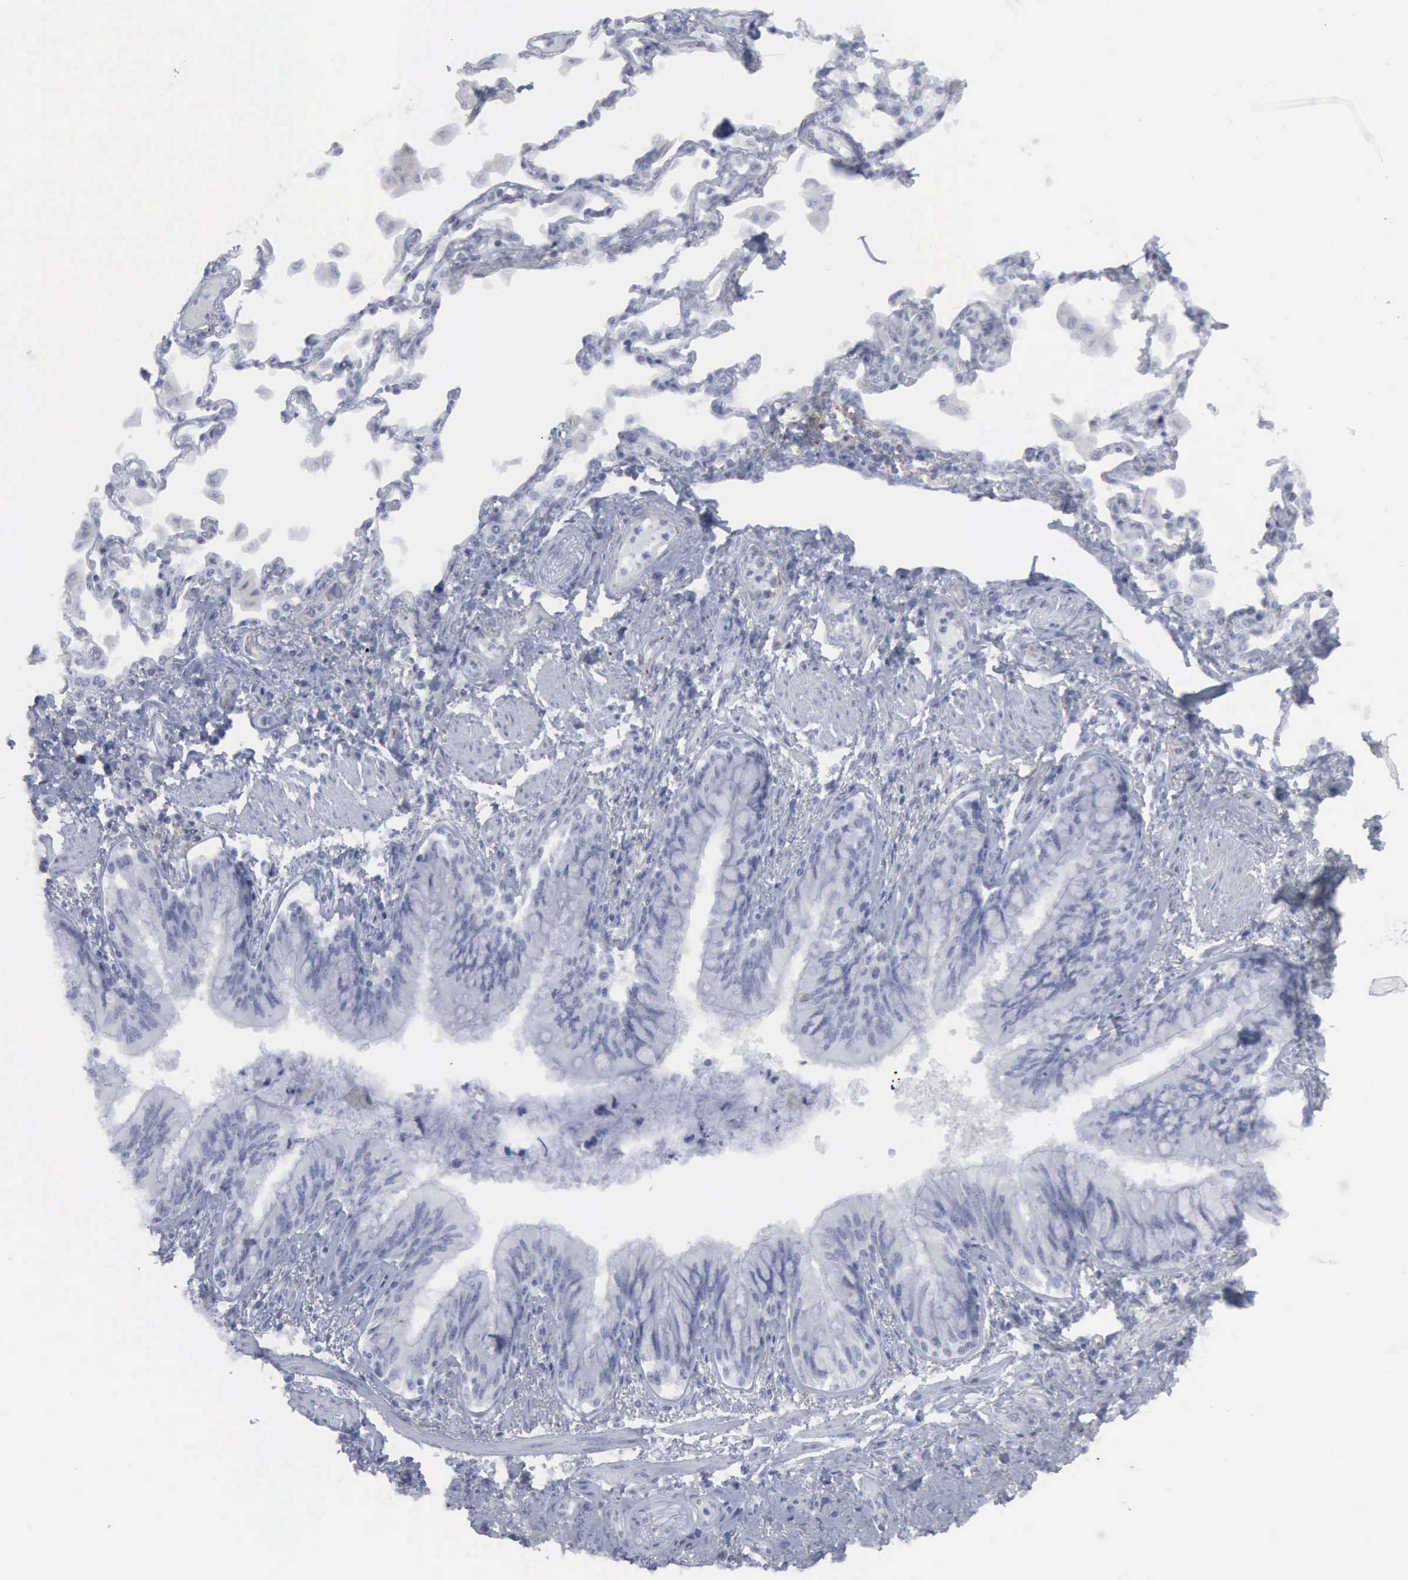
{"staining": {"intensity": "negative", "quantity": "none", "location": "none"}, "tissue": "adipose tissue", "cell_type": "Adipocytes", "image_type": "normal", "snomed": [{"axis": "morphology", "description": "Normal tissue, NOS"}, {"axis": "morphology", "description": "Adenocarcinoma, NOS"}, {"axis": "topography", "description": "Cartilage tissue"}, {"axis": "topography", "description": "Lung"}], "caption": "A micrograph of adipose tissue stained for a protein shows no brown staining in adipocytes.", "gene": "VCAM1", "patient": {"sex": "female", "age": 67}}